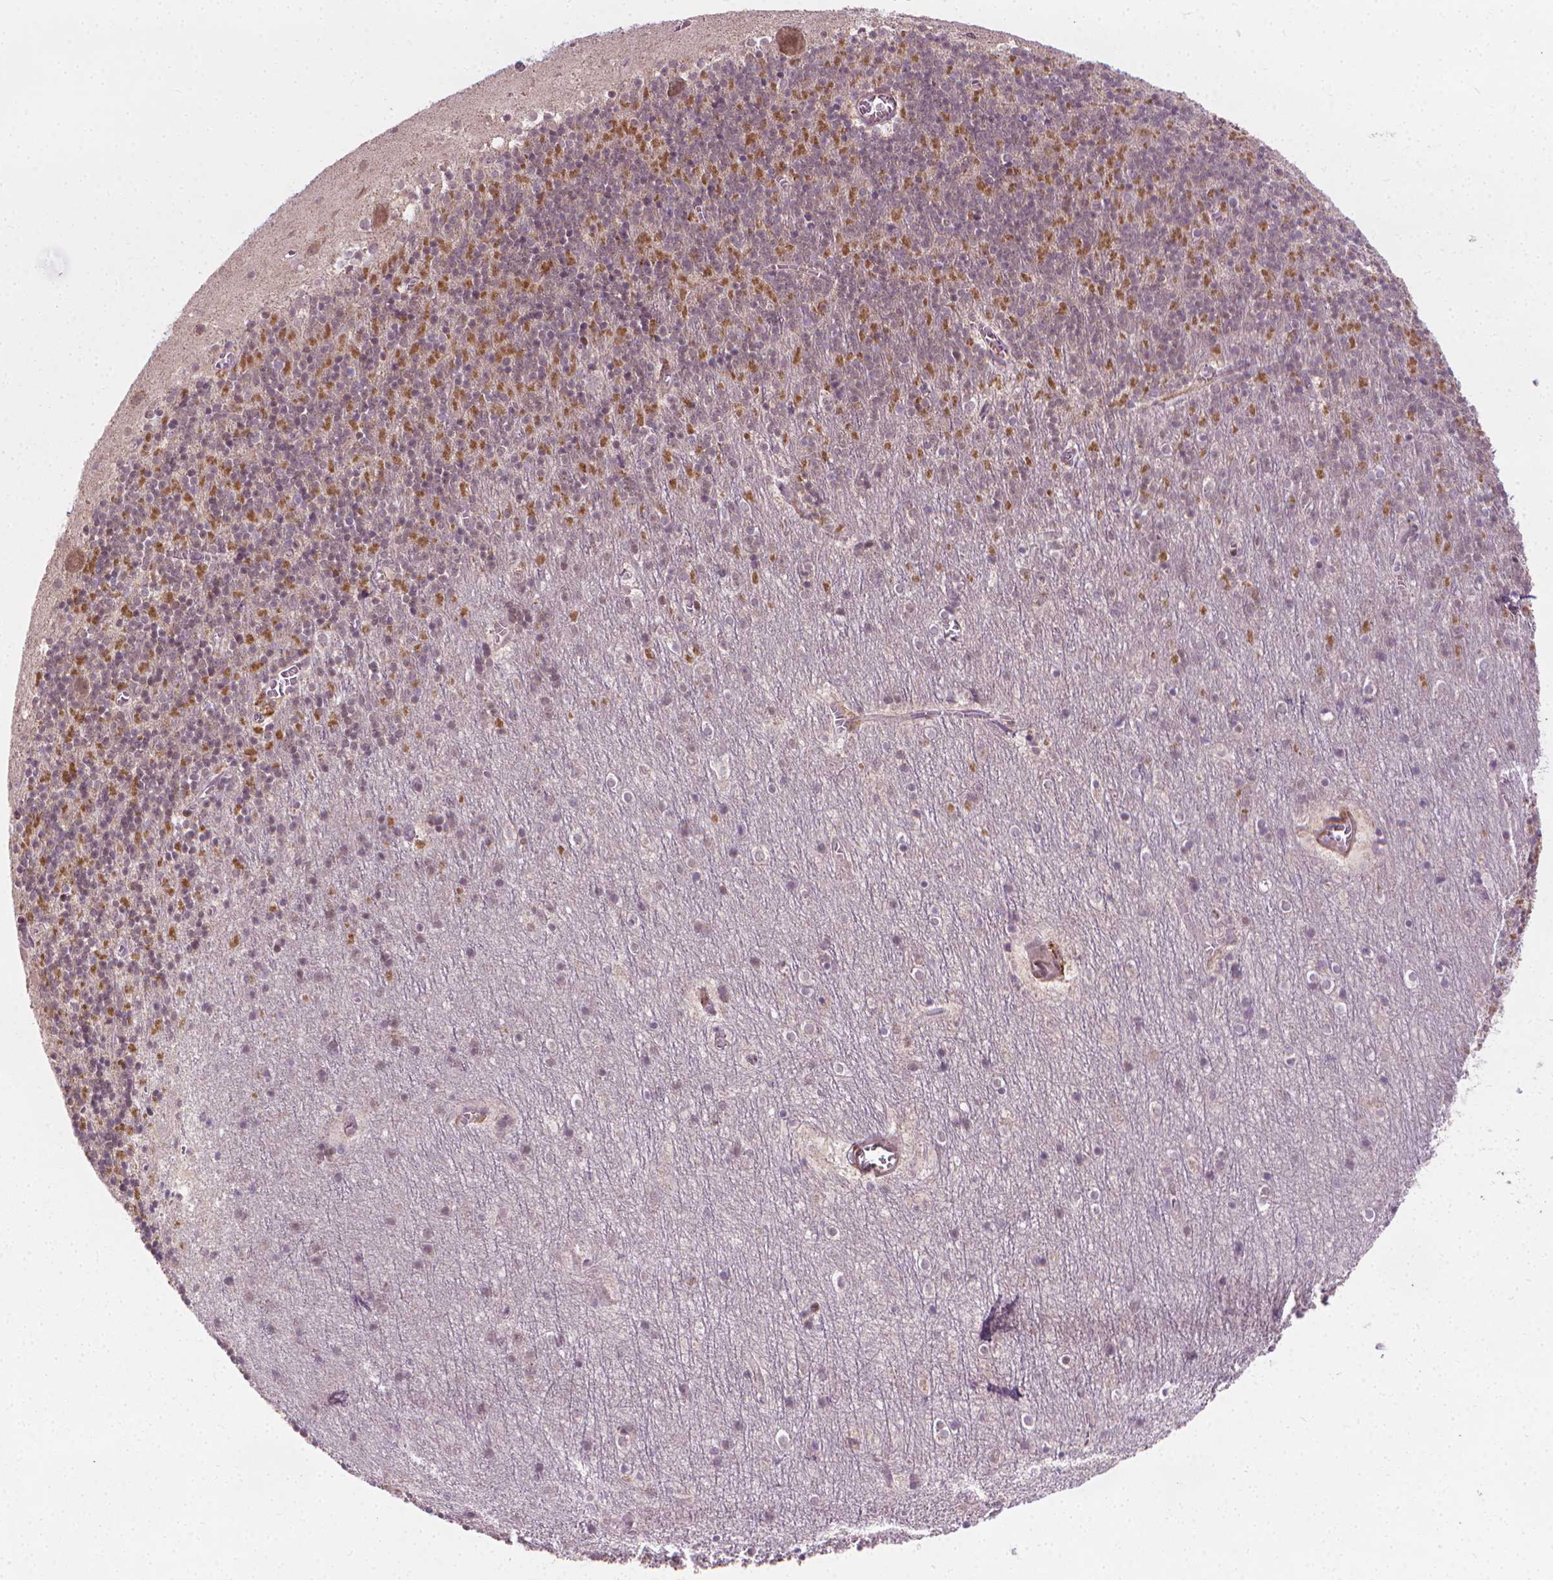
{"staining": {"intensity": "moderate", "quantity": "25%-75%", "location": "cytoplasmic/membranous"}, "tissue": "cerebellum", "cell_type": "Cells in granular layer", "image_type": "normal", "snomed": [{"axis": "morphology", "description": "Normal tissue, NOS"}, {"axis": "topography", "description": "Cerebellum"}], "caption": "A micrograph of human cerebellum stained for a protein demonstrates moderate cytoplasmic/membranous brown staining in cells in granular layer. The staining was performed using DAB (3,3'-diaminobenzidine), with brown indicating positive protein expression. Nuclei are stained blue with hematoxylin.", "gene": "PRAG1", "patient": {"sex": "male", "age": 70}}